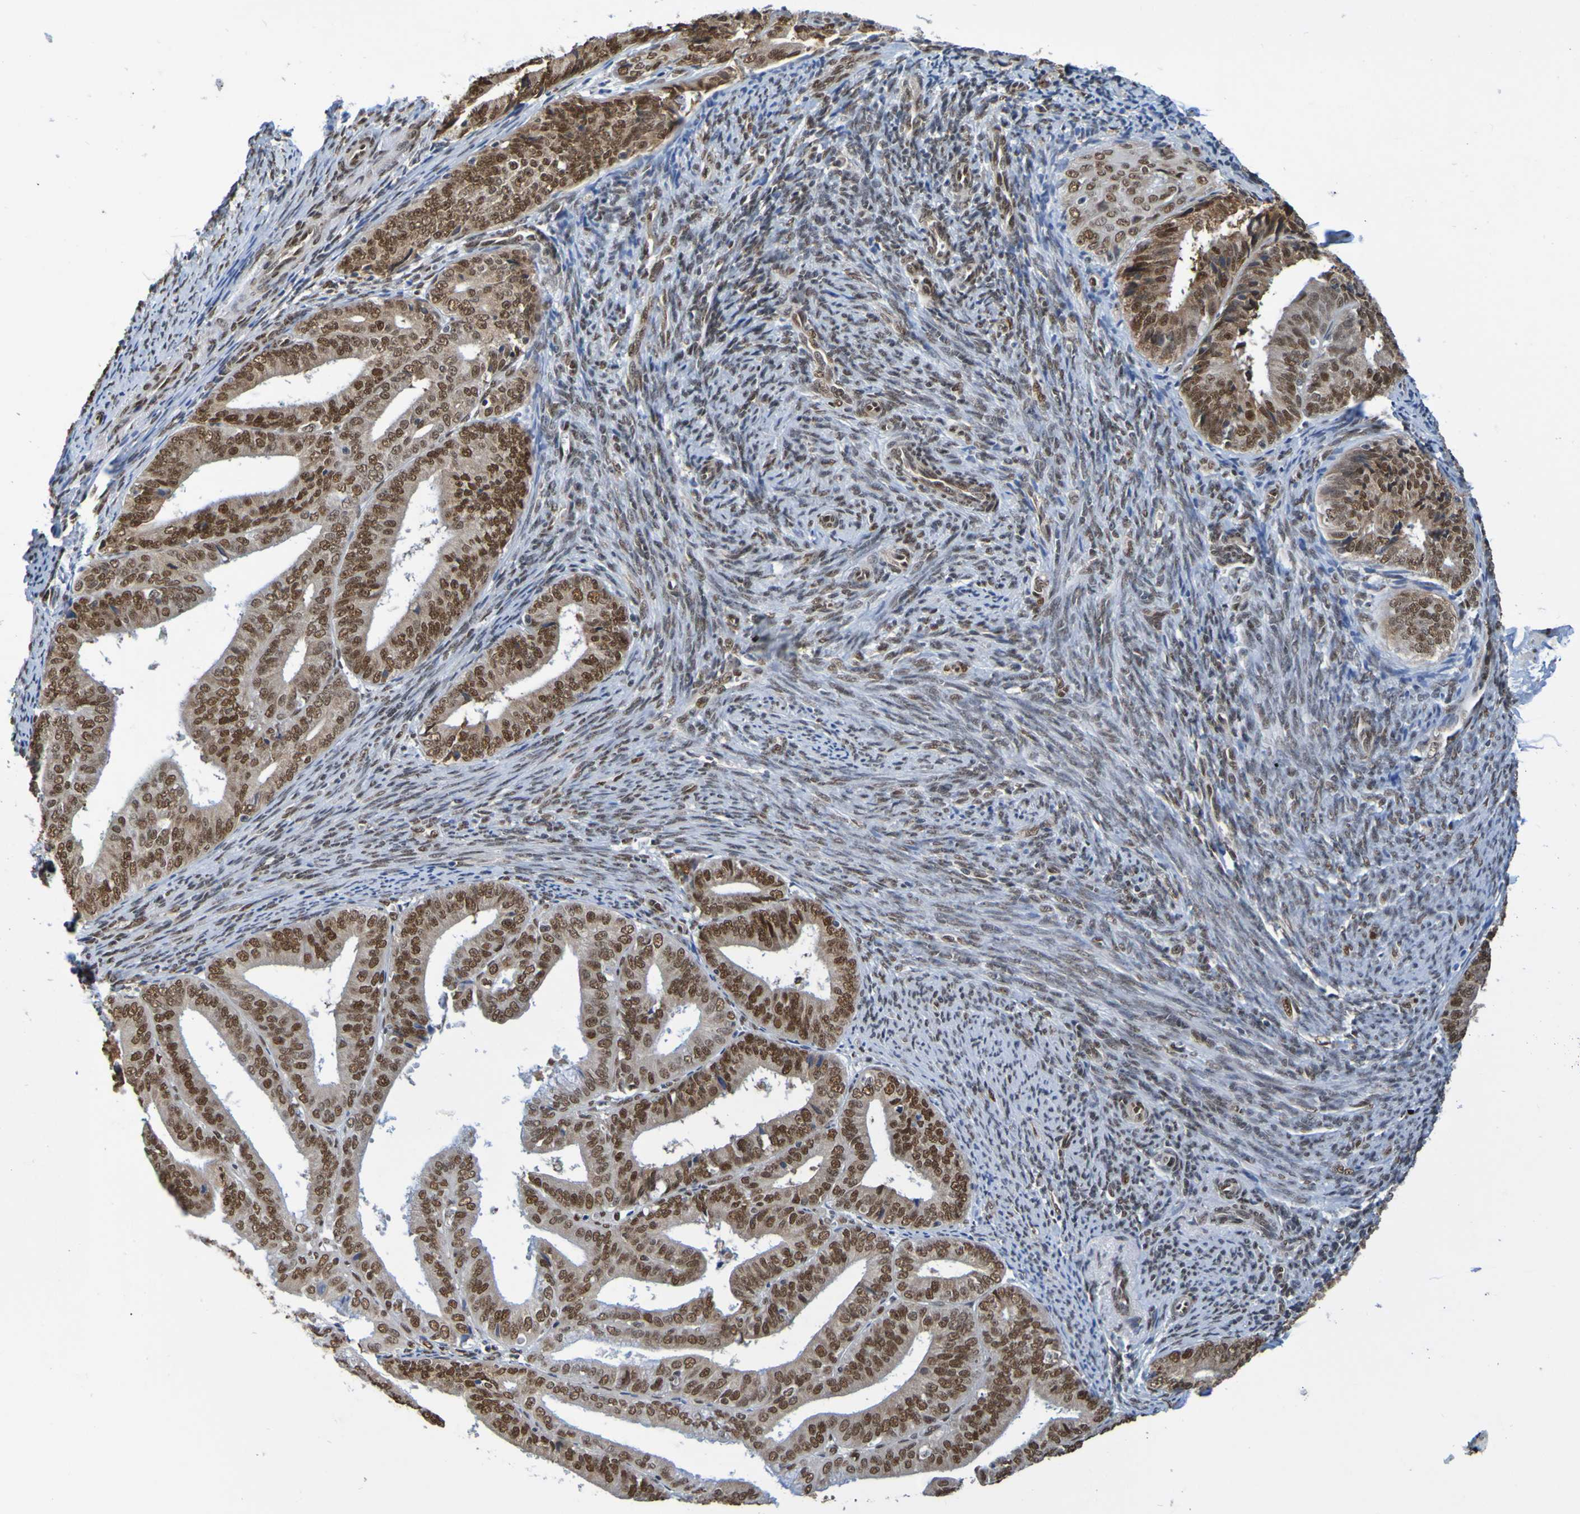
{"staining": {"intensity": "strong", "quantity": ">75%", "location": "nuclear"}, "tissue": "endometrial cancer", "cell_type": "Tumor cells", "image_type": "cancer", "snomed": [{"axis": "morphology", "description": "Adenocarcinoma, NOS"}, {"axis": "topography", "description": "Endometrium"}], "caption": "About >75% of tumor cells in human endometrial cancer display strong nuclear protein positivity as visualized by brown immunohistochemical staining.", "gene": "HDAC2", "patient": {"sex": "female", "age": 63}}